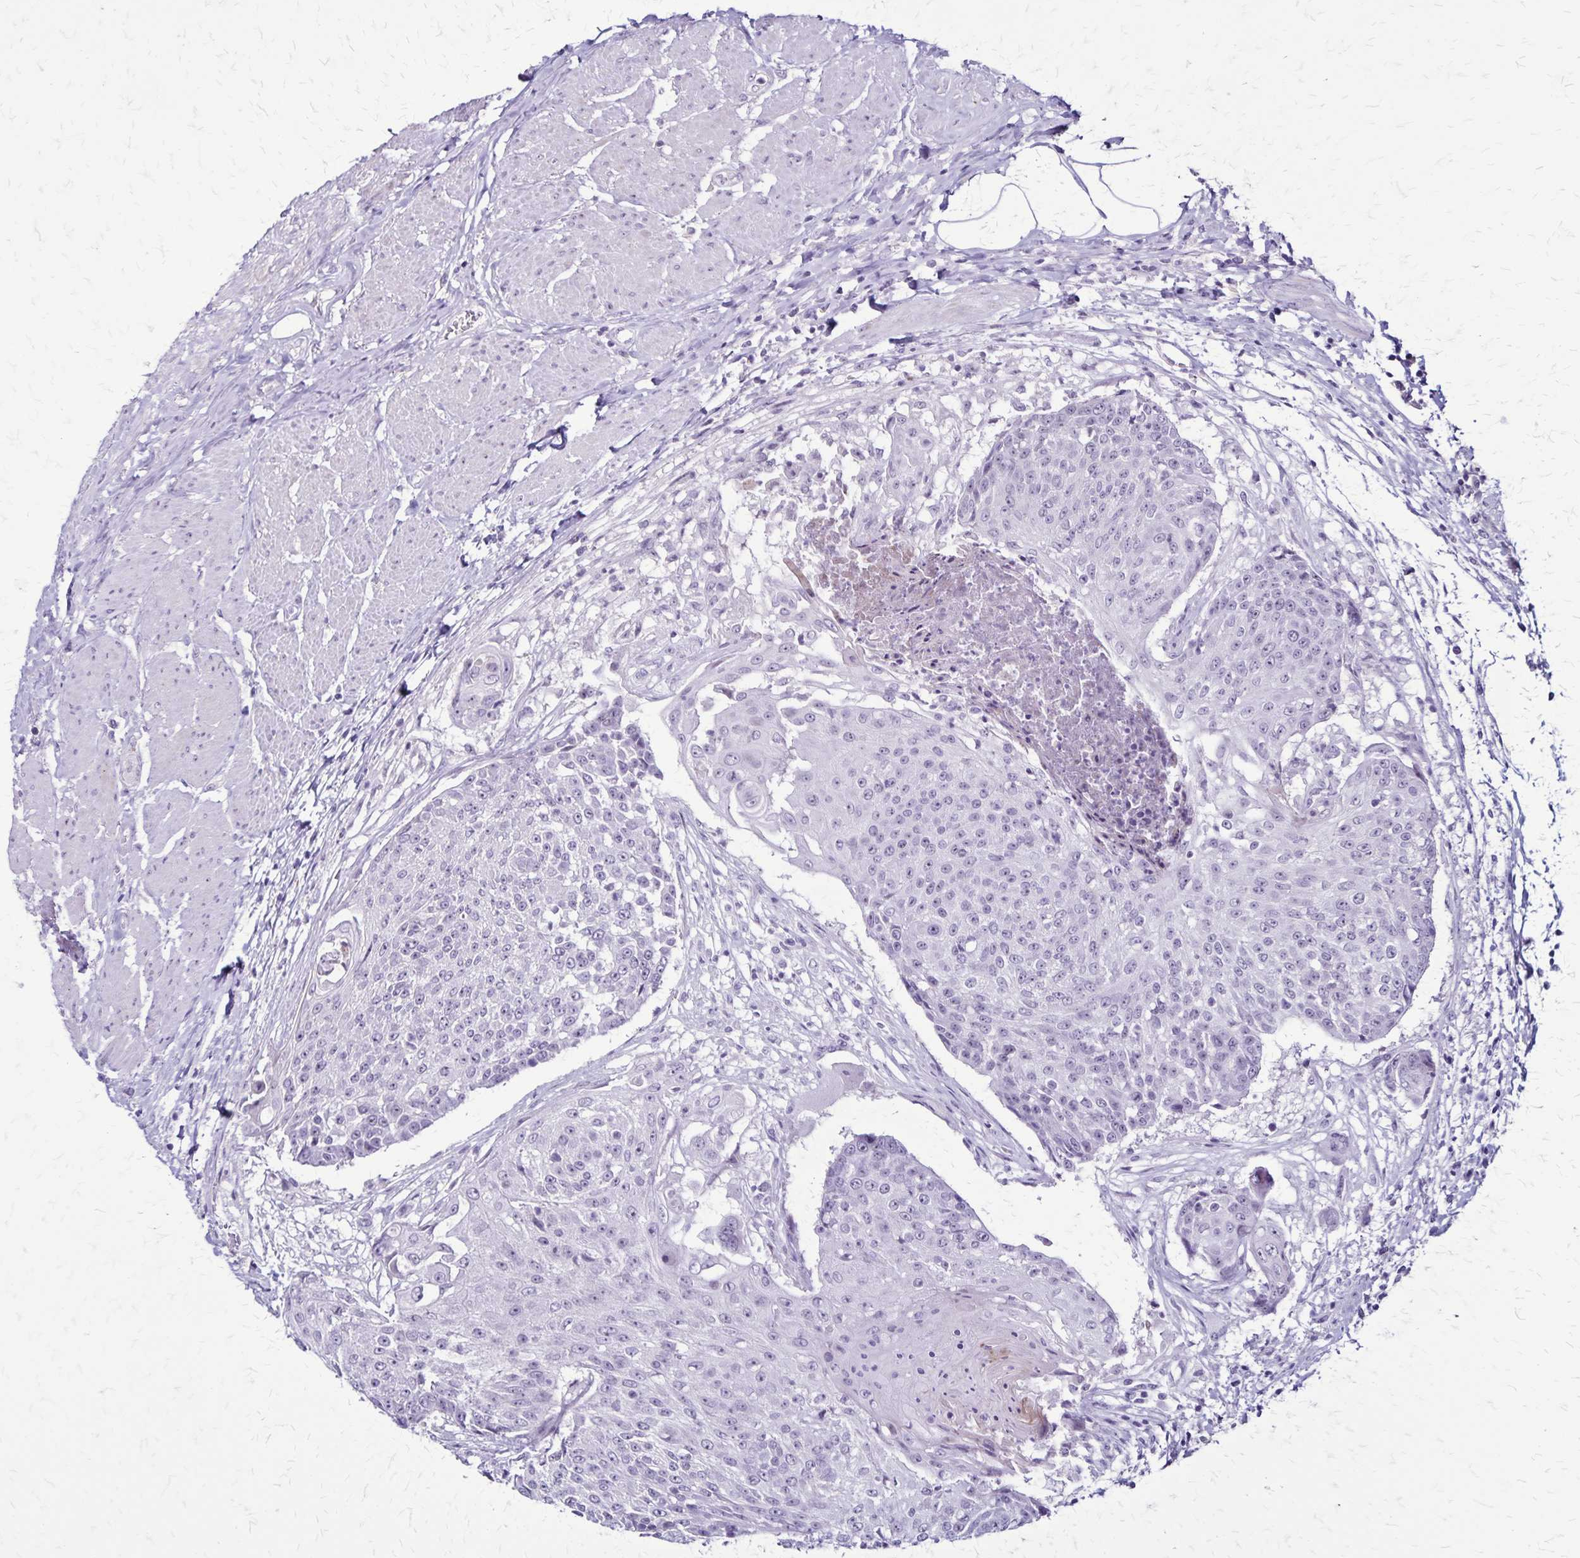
{"staining": {"intensity": "negative", "quantity": "none", "location": "none"}, "tissue": "urothelial cancer", "cell_type": "Tumor cells", "image_type": "cancer", "snomed": [{"axis": "morphology", "description": "Urothelial carcinoma, High grade"}, {"axis": "topography", "description": "Urinary bladder"}], "caption": "A photomicrograph of high-grade urothelial carcinoma stained for a protein exhibits no brown staining in tumor cells.", "gene": "OR51B5", "patient": {"sex": "female", "age": 63}}